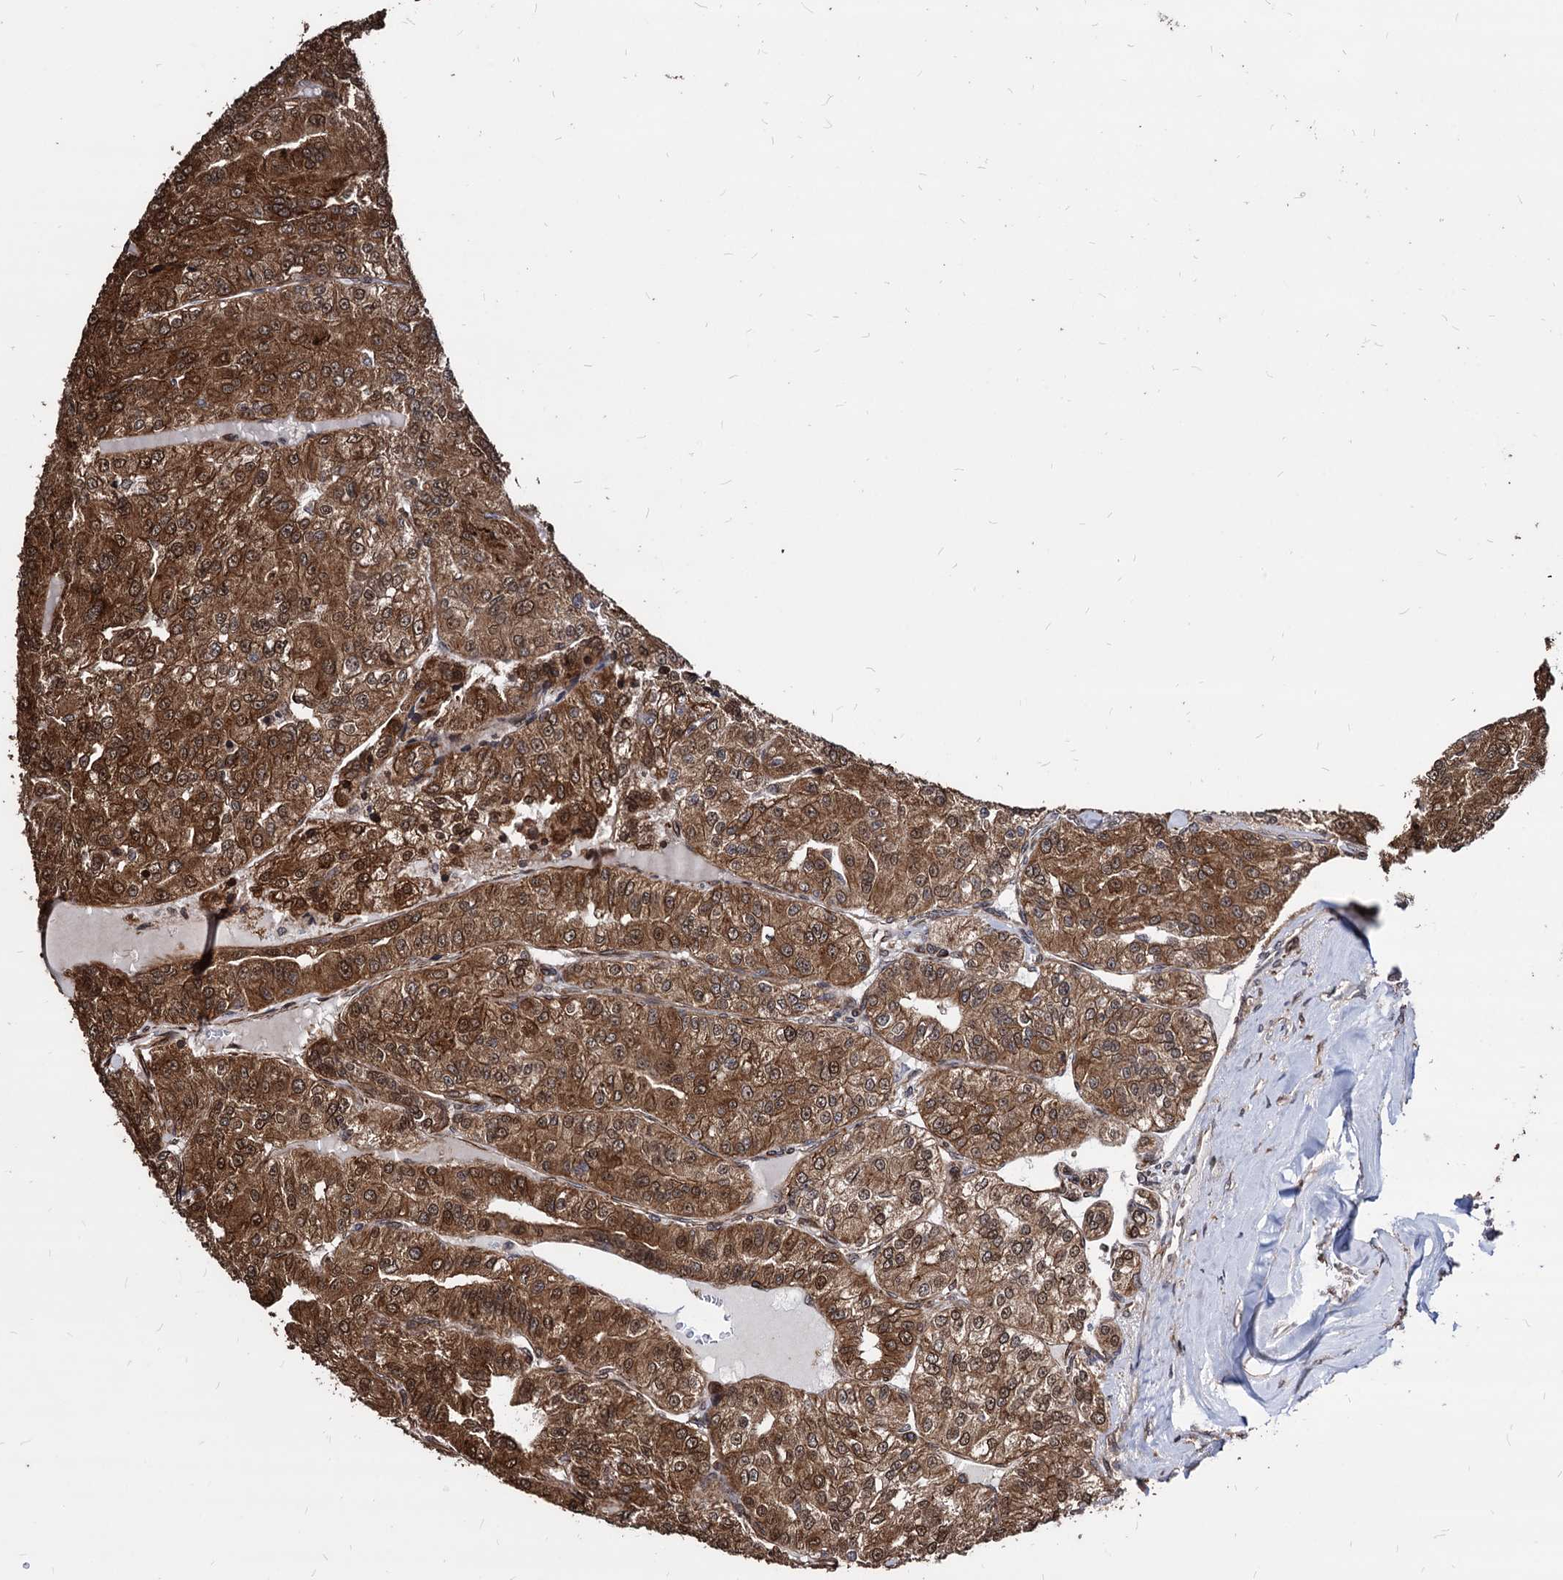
{"staining": {"intensity": "strong", "quantity": ">75%", "location": "cytoplasmic/membranous,nuclear"}, "tissue": "renal cancer", "cell_type": "Tumor cells", "image_type": "cancer", "snomed": [{"axis": "morphology", "description": "Adenocarcinoma, NOS"}, {"axis": "topography", "description": "Kidney"}], "caption": "Protein expression analysis of renal cancer demonstrates strong cytoplasmic/membranous and nuclear positivity in approximately >75% of tumor cells.", "gene": "ANKRD12", "patient": {"sex": "female", "age": 63}}